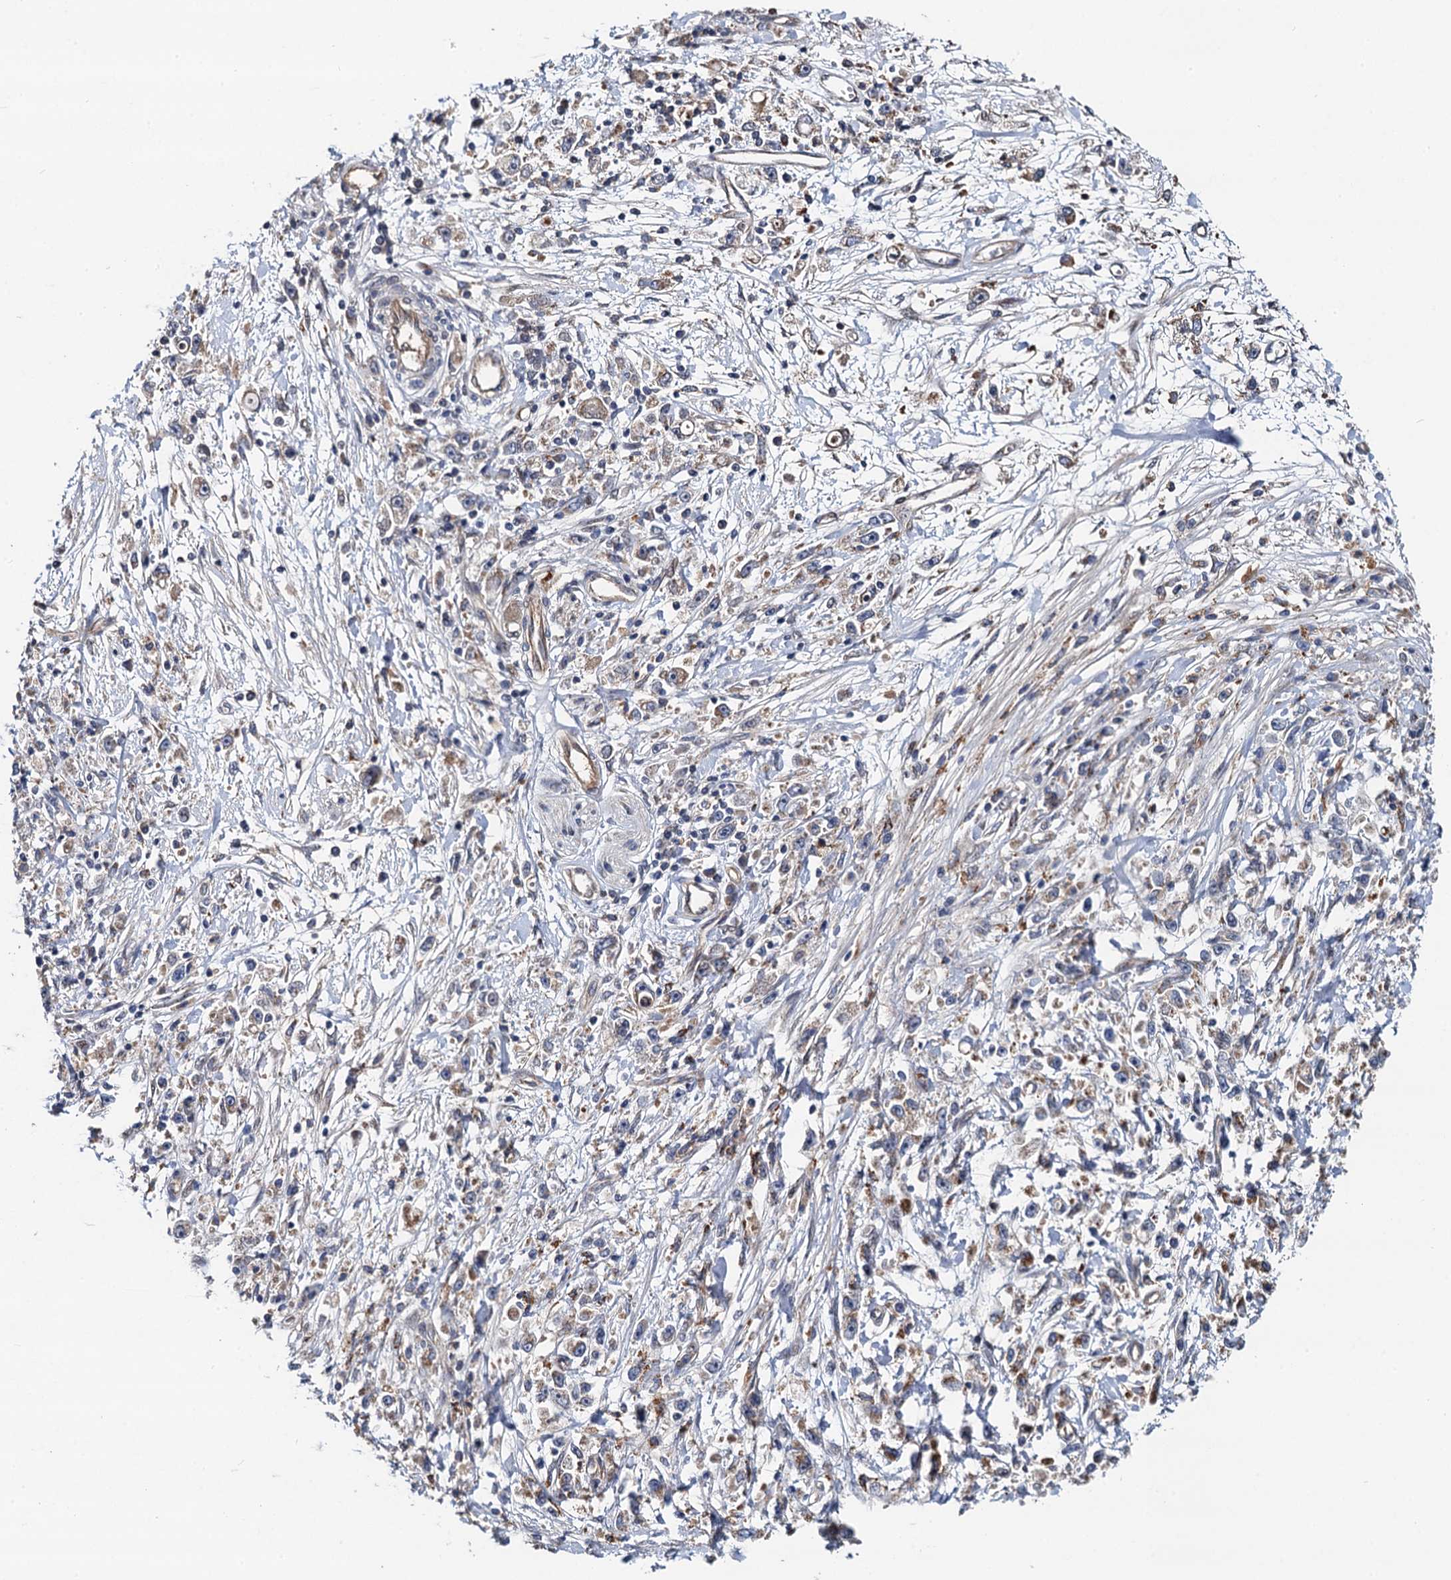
{"staining": {"intensity": "weak", "quantity": "<25%", "location": "cytoplasmic/membranous"}, "tissue": "stomach cancer", "cell_type": "Tumor cells", "image_type": "cancer", "snomed": [{"axis": "morphology", "description": "Adenocarcinoma, NOS"}, {"axis": "topography", "description": "Stomach"}], "caption": "Stomach adenocarcinoma stained for a protein using immunohistochemistry reveals no expression tumor cells.", "gene": "NLRP10", "patient": {"sex": "female", "age": 59}}